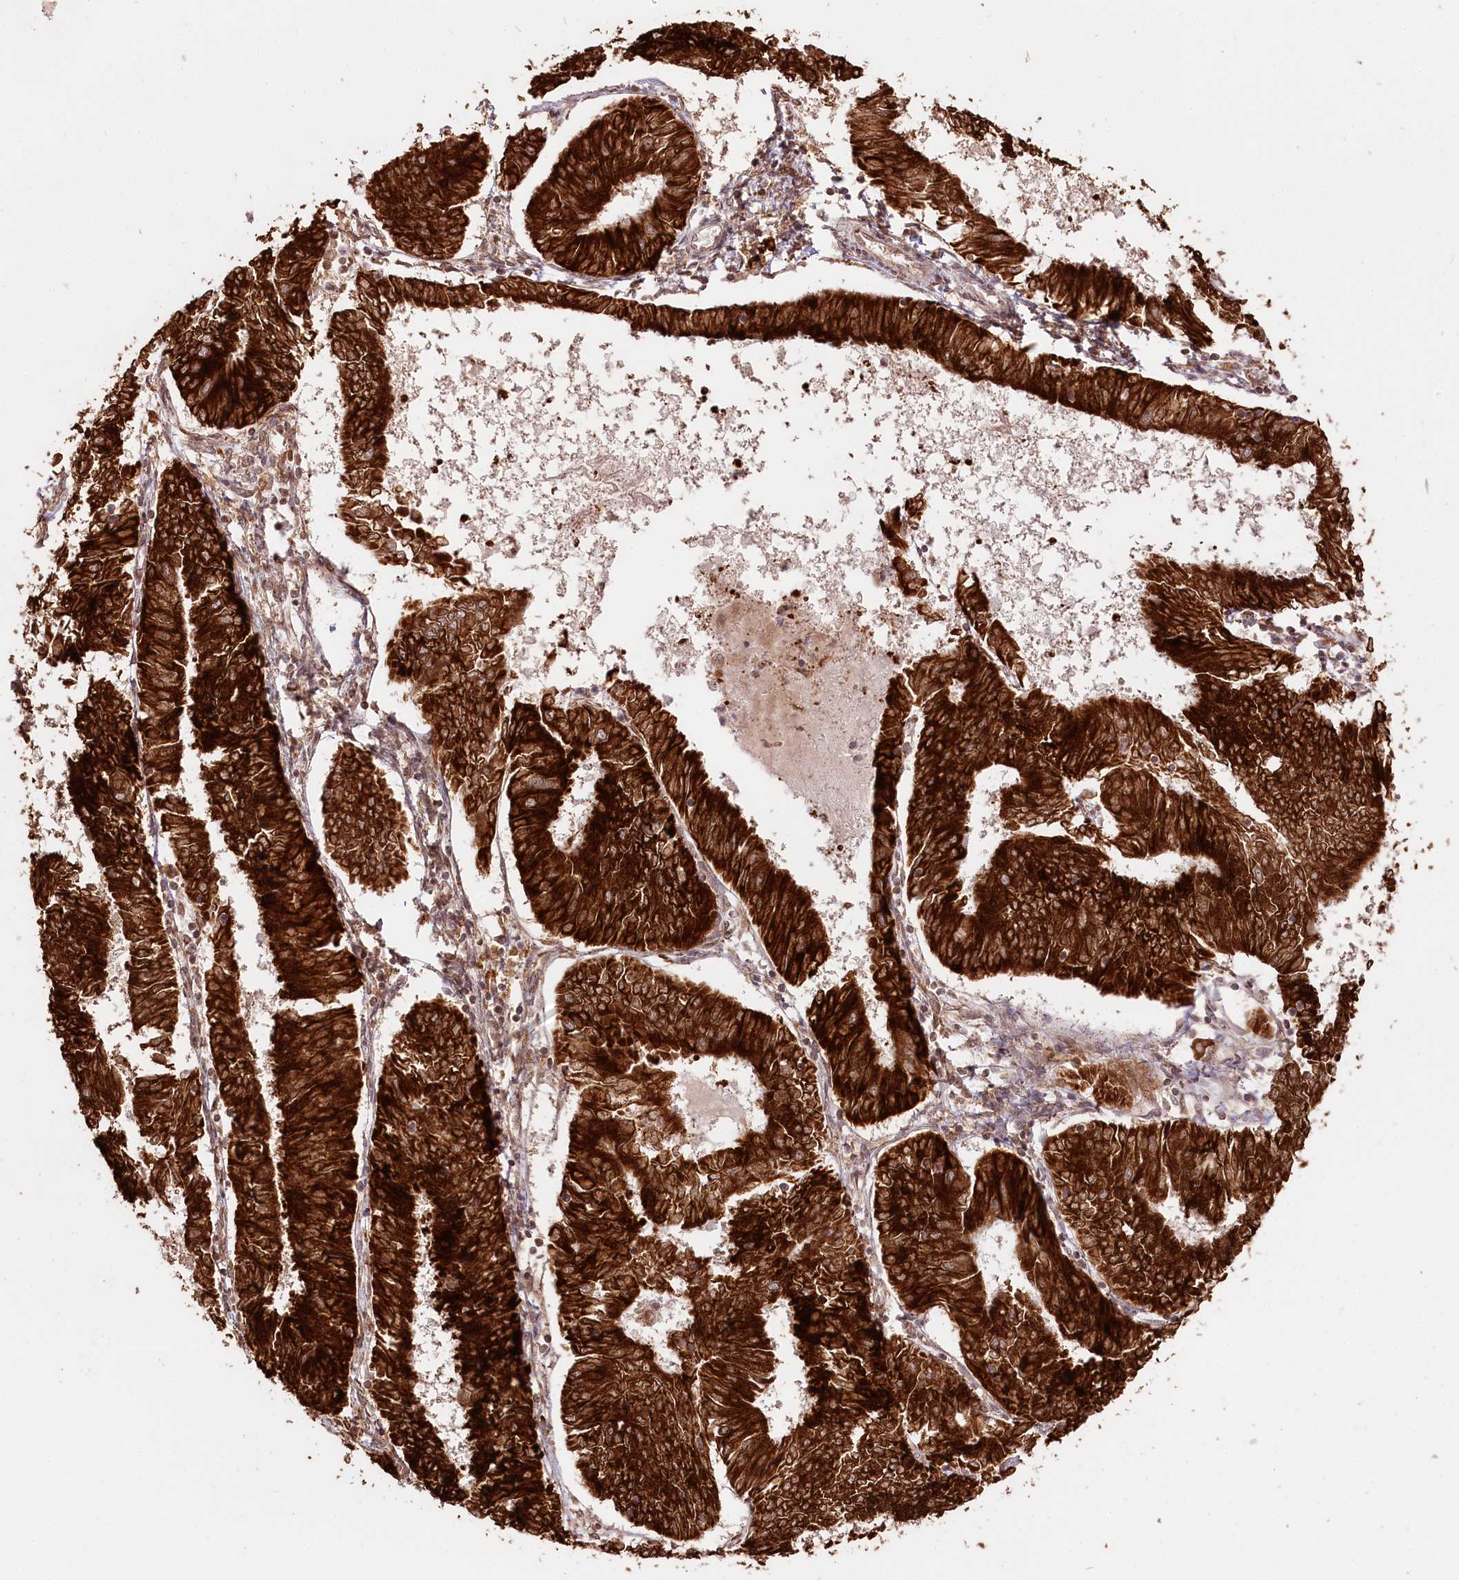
{"staining": {"intensity": "strong", "quantity": ">75%", "location": "cytoplasmic/membranous"}, "tissue": "endometrial cancer", "cell_type": "Tumor cells", "image_type": "cancer", "snomed": [{"axis": "morphology", "description": "Adenocarcinoma, NOS"}, {"axis": "topography", "description": "Endometrium"}], "caption": "This micrograph shows endometrial cancer stained with immunohistochemistry (IHC) to label a protein in brown. The cytoplasmic/membranous of tumor cells show strong positivity for the protein. Nuclei are counter-stained blue.", "gene": "ENSG00000144785", "patient": {"sex": "female", "age": 58}}